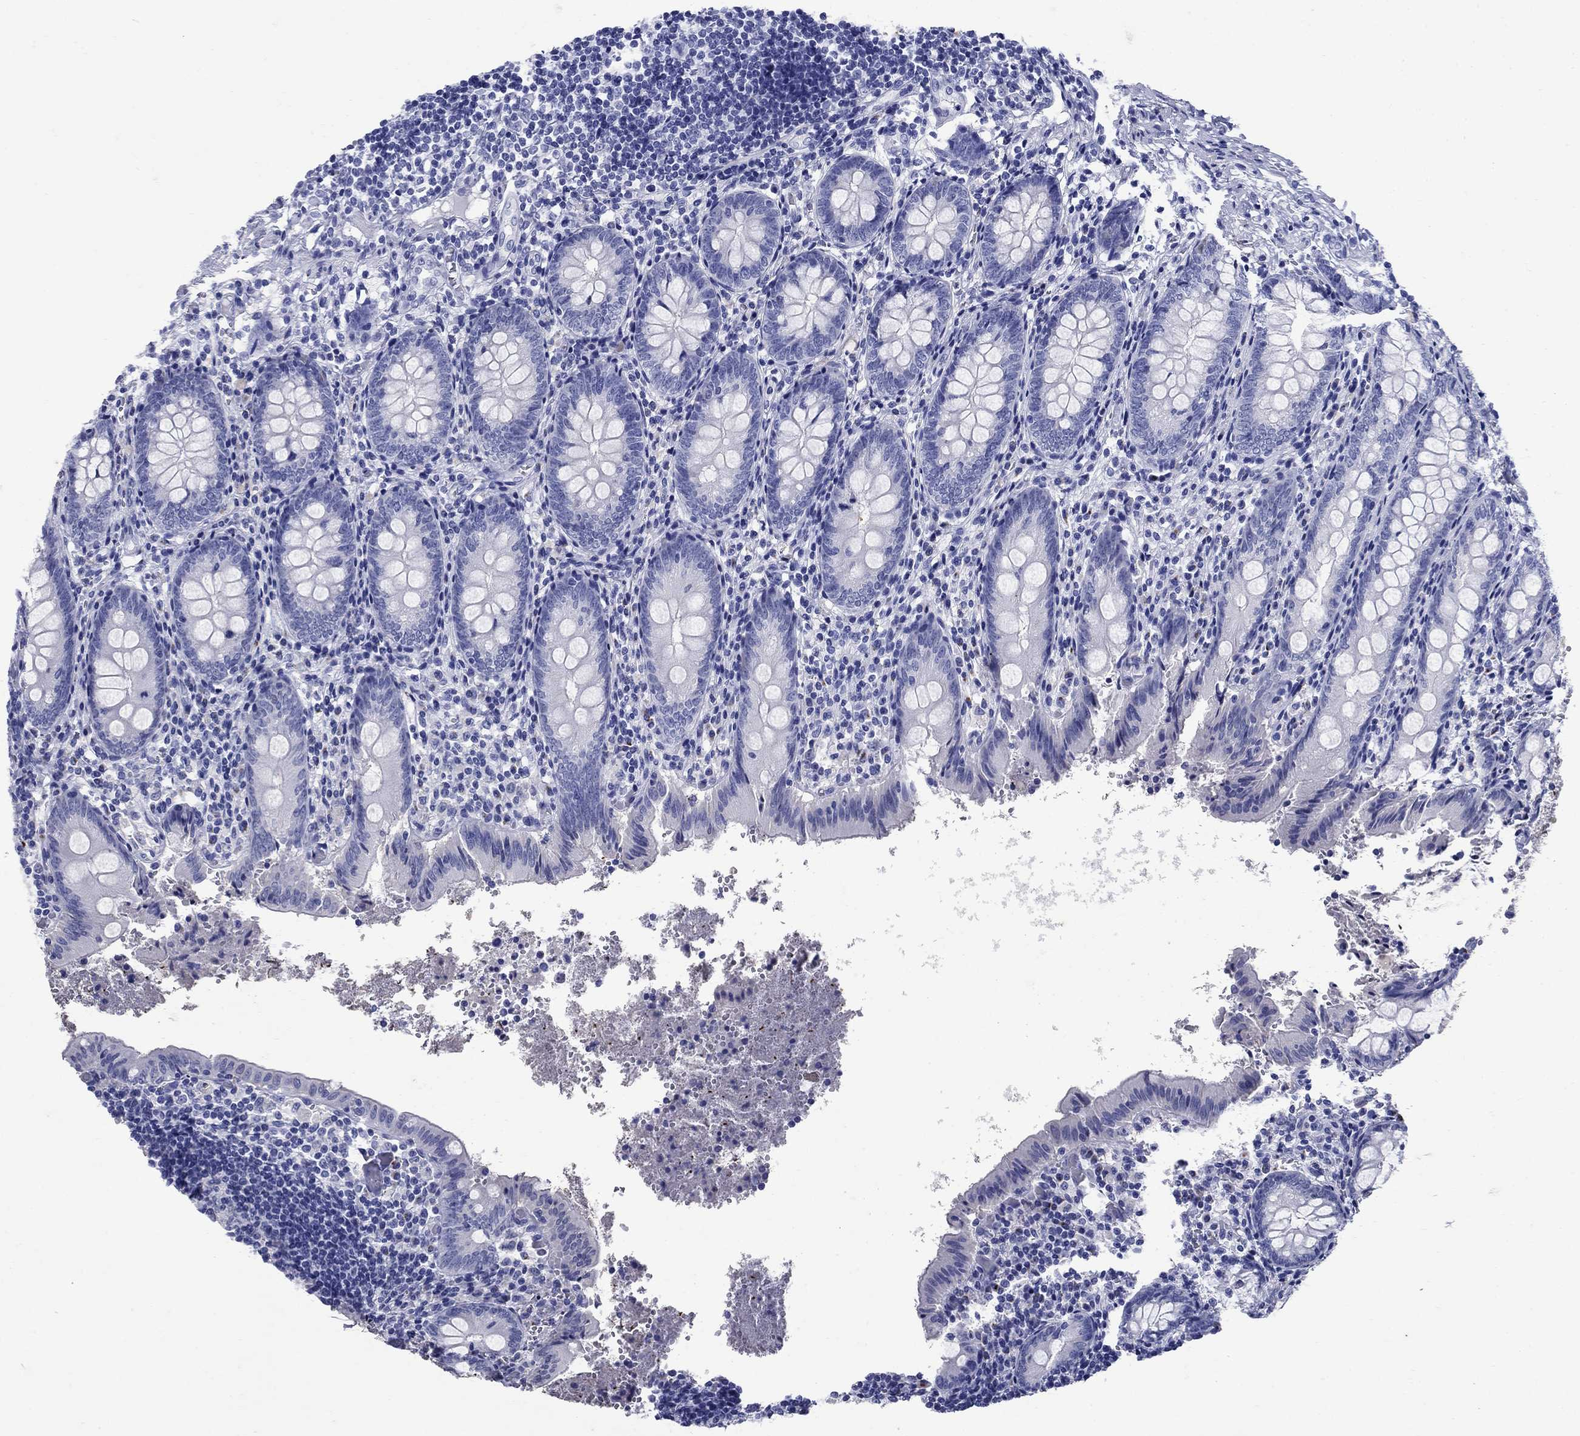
{"staining": {"intensity": "negative", "quantity": "none", "location": "none"}, "tissue": "appendix", "cell_type": "Glandular cells", "image_type": "normal", "snomed": [{"axis": "morphology", "description": "Normal tissue, NOS"}, {"axis": "topography", "description": "Appendix"}], "caption": "This is an immunohistochemistry (IHC) photomicrograph of benign appendix. There is no positivity in glandular cells.", "gene": "CD1A", "patient": {"sex": "female", "age": 23}}